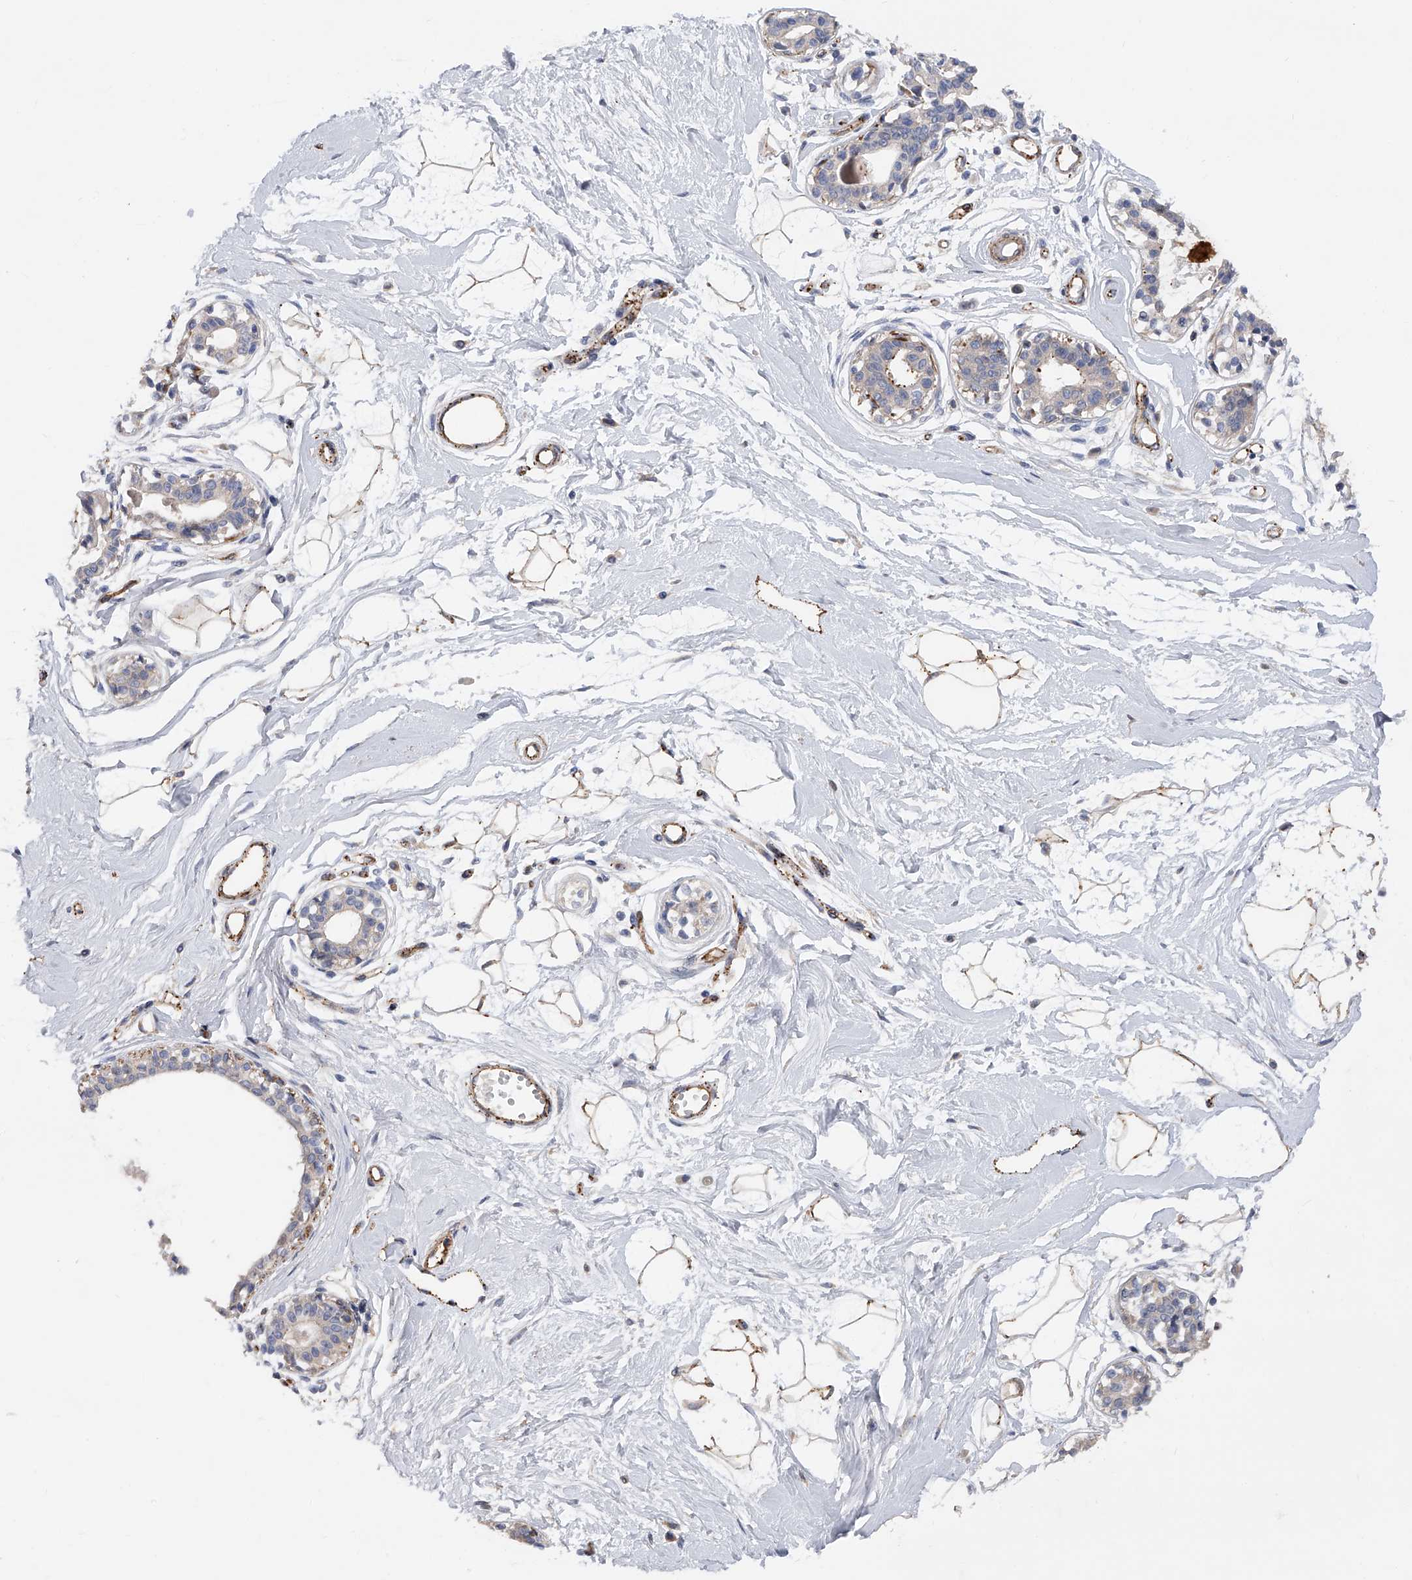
{"staining": {"intensity": "weak", "quantity": ">75%", "location": "cytoplasmic/membranous"}, "tissue": "breast", "cell_type": "Adipocytes", "image_type": "normal", "snomed": [{"axis": "morphology", "description": "Normal tissue, NOS"}, {"axis": "topography", "description": "Breast"}], "caption": "Breast stained with DAB (3,3'-diaminobenzidine) IHC shows low levels of weak cytoplasmic/membranous expression in about >75% of adipocytes.", "gene": "PDSS2", "patient": {"sex": "female", "age": 45}}